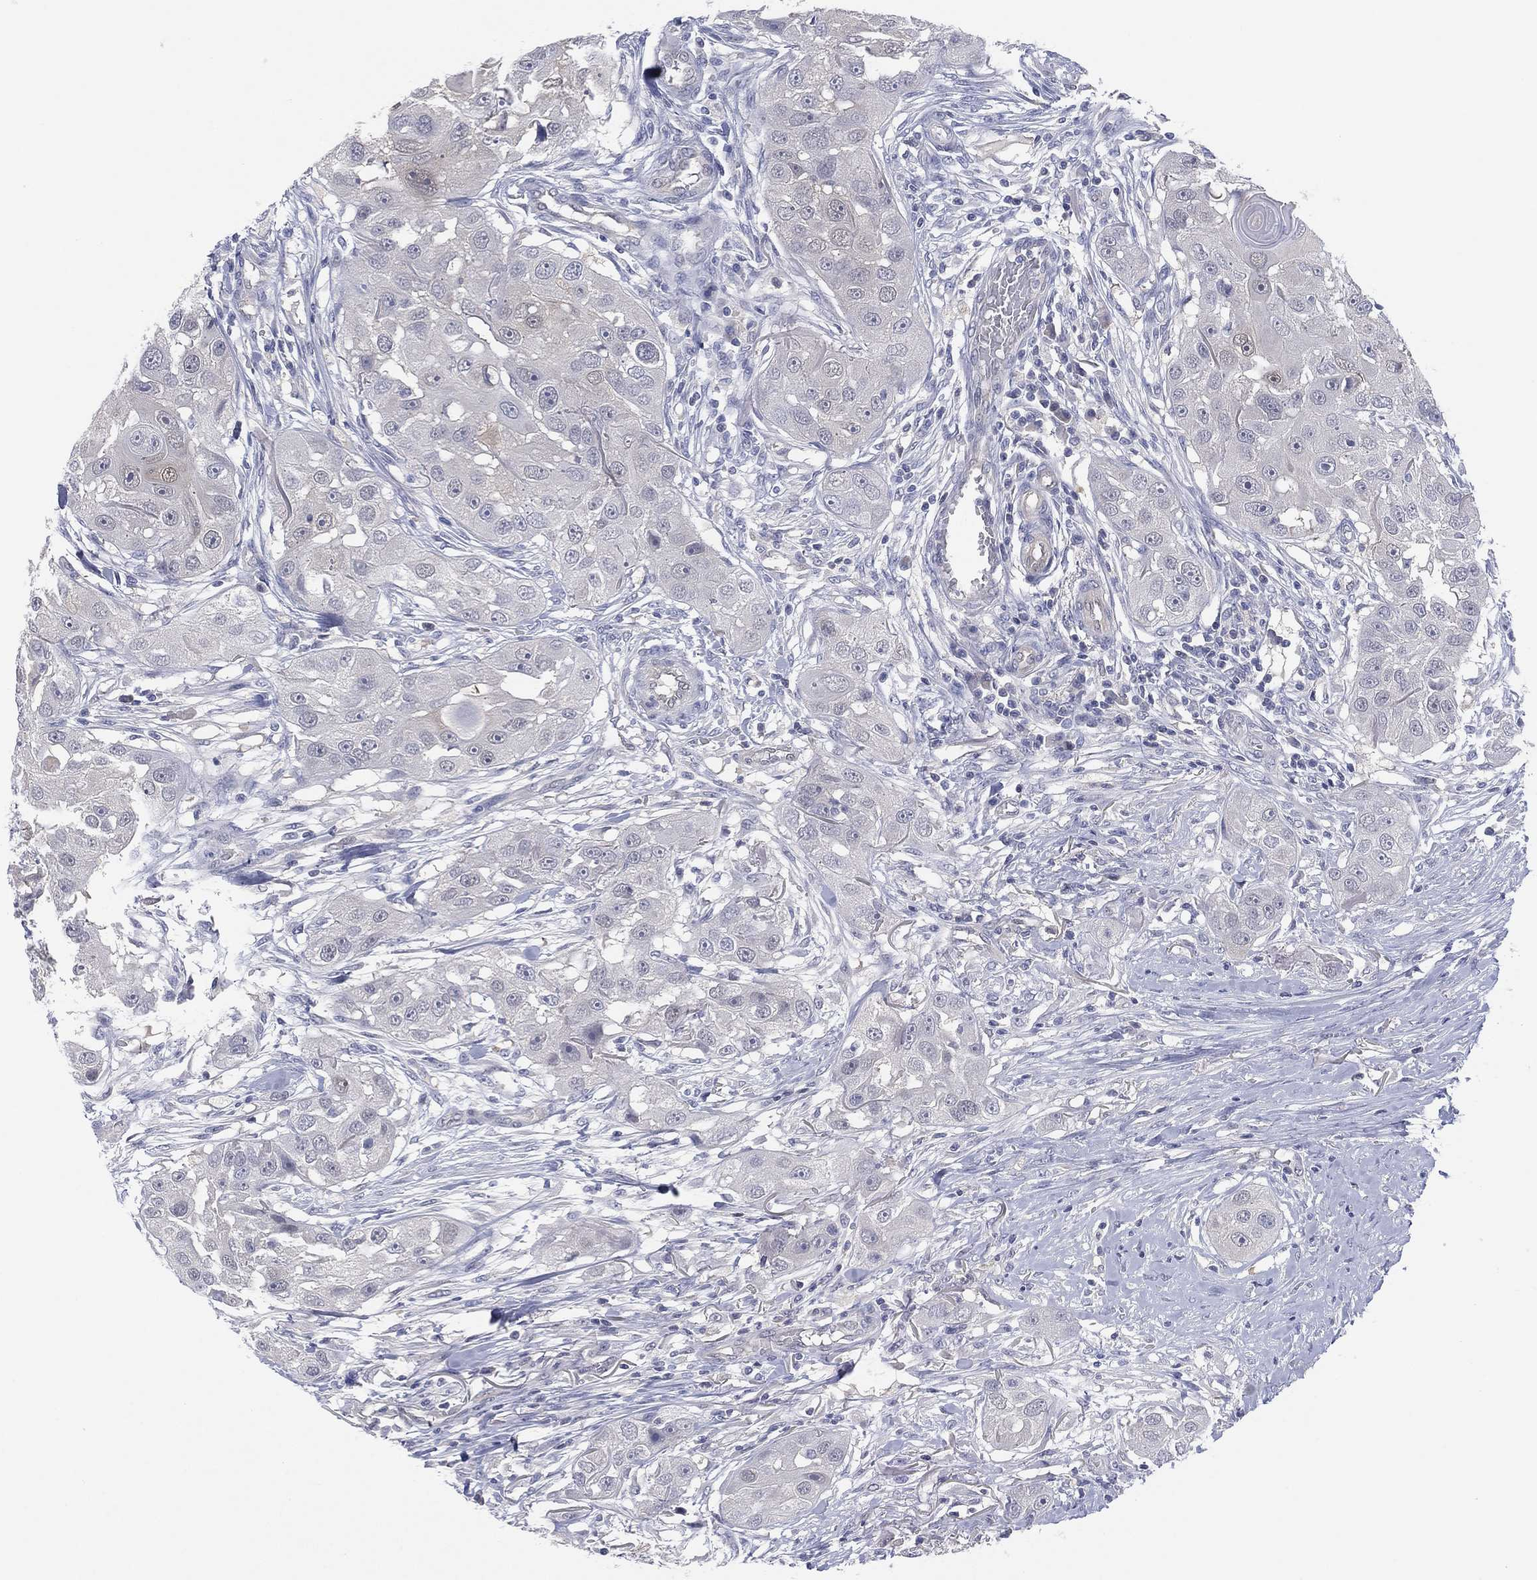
{"staining": {"intensity": "negative", "quantity": "none", "location": "none"}, "tissue": "head and neck cancer", "cell_type": "Tumor cells", "image_type": "cancer", "snomed": [{"axis": "morphology", "description": "Squamous cell carcinoma, NOS"}, {"axis": "topography", "description": "Head-Neck"}], "caption": "A histopathology image of human squamous cell carcinoma (head and neck) is negative for staining in tumor cells. (Immunohistochemistry, brightfield microscopy, high magnification).", "gene": "DDAH1", "patient": {"sex": "male", "age": 51}}